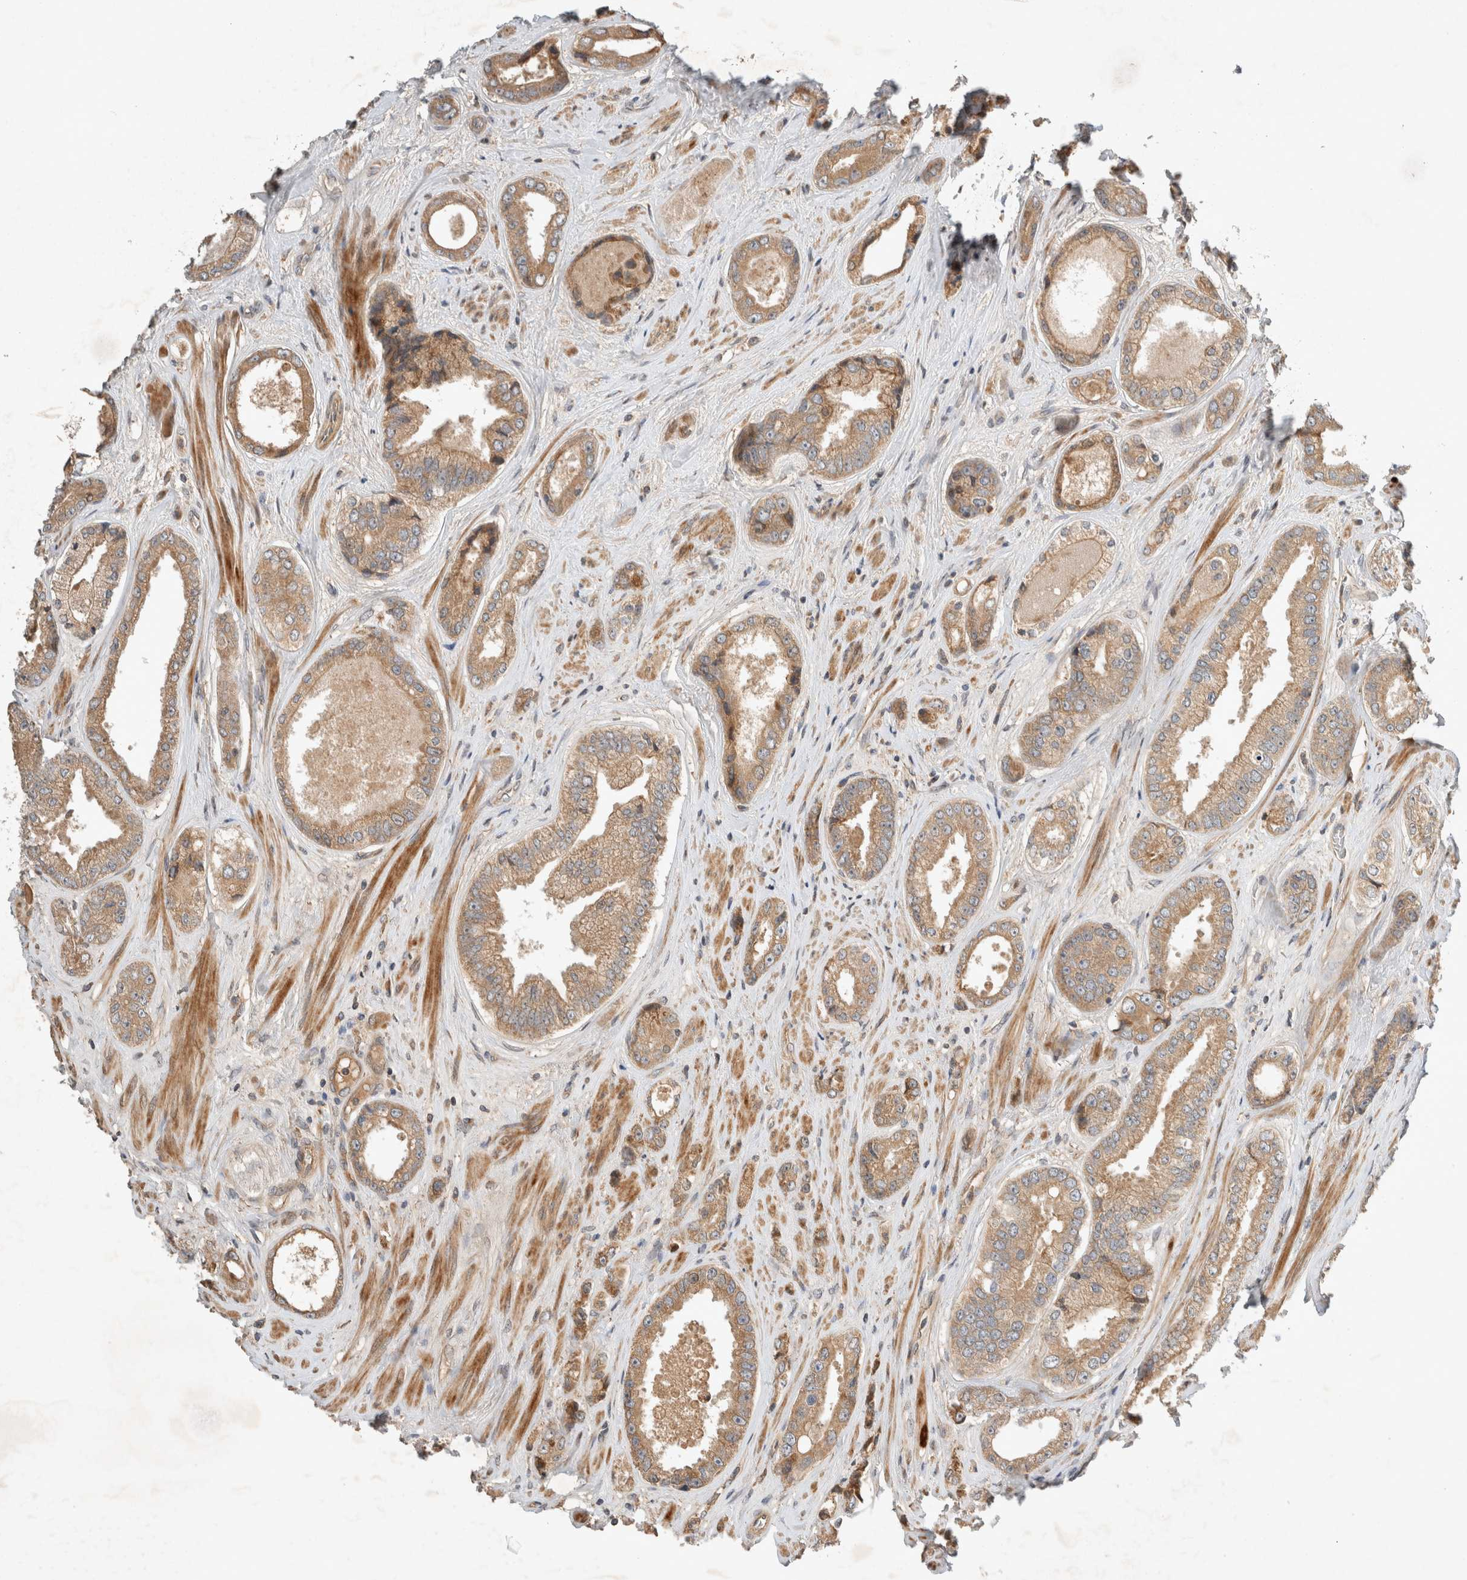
{"staining": {"intensity": "weak", "quantity": ">75%", "location": "cytoplasmic/membranous"}, "tissue": "prostate cancer", "cell_type": "Tumor cells", "image_type": "cancer", "snomed": [{"axis": "morphology", "description": "Adenocarcinoma, High grade"}, {"axis": "topography", "description": "Prostate"}], "caption": "Brown immunohistochemical staining in prostate cancer exhibits weak cytoplasmic/membranous staining in about >75% of tumor cells.", "gene": "ARMC9", "patient": {"sex": "male", "age": 61}}